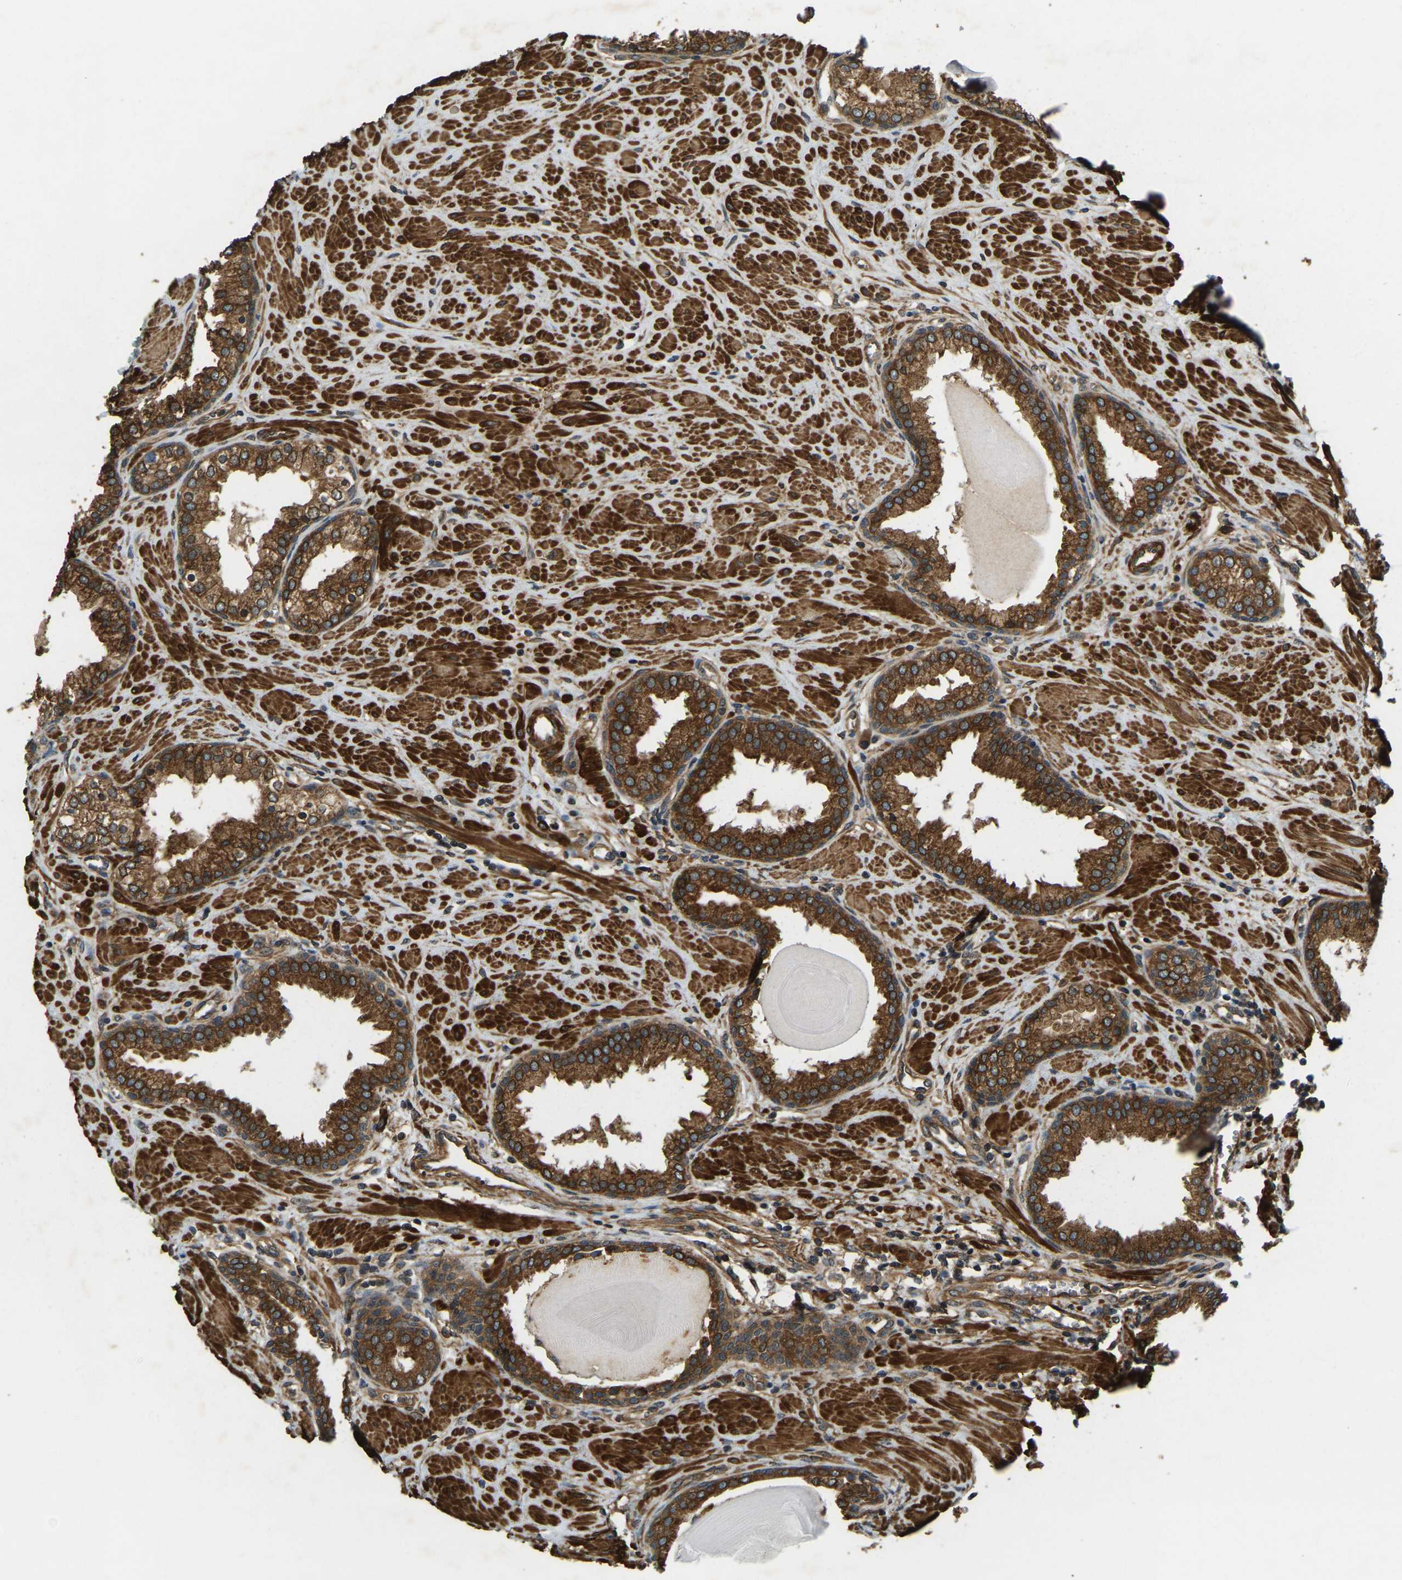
{"staining": {"intensity": "strong", "quantity": ">75%", "location": "cytoplasmic/membranous"}, "tissue": "prostate", "cell_type": "Glandular cells", "image_type": "normal", "snomed": [{"axis": "morphology", "description": "Normal tissue, NOS"}, {"axis": "topography", "description": "Prostate"}], "caption": "Protein positivity by immunohistochemistry exhibits strong cytoplasmic/membranous expression in about >75% of glandular cells in benign prostate.", "gene": "ERGIC1", "patient": {"sex": "male", "age": 51}}